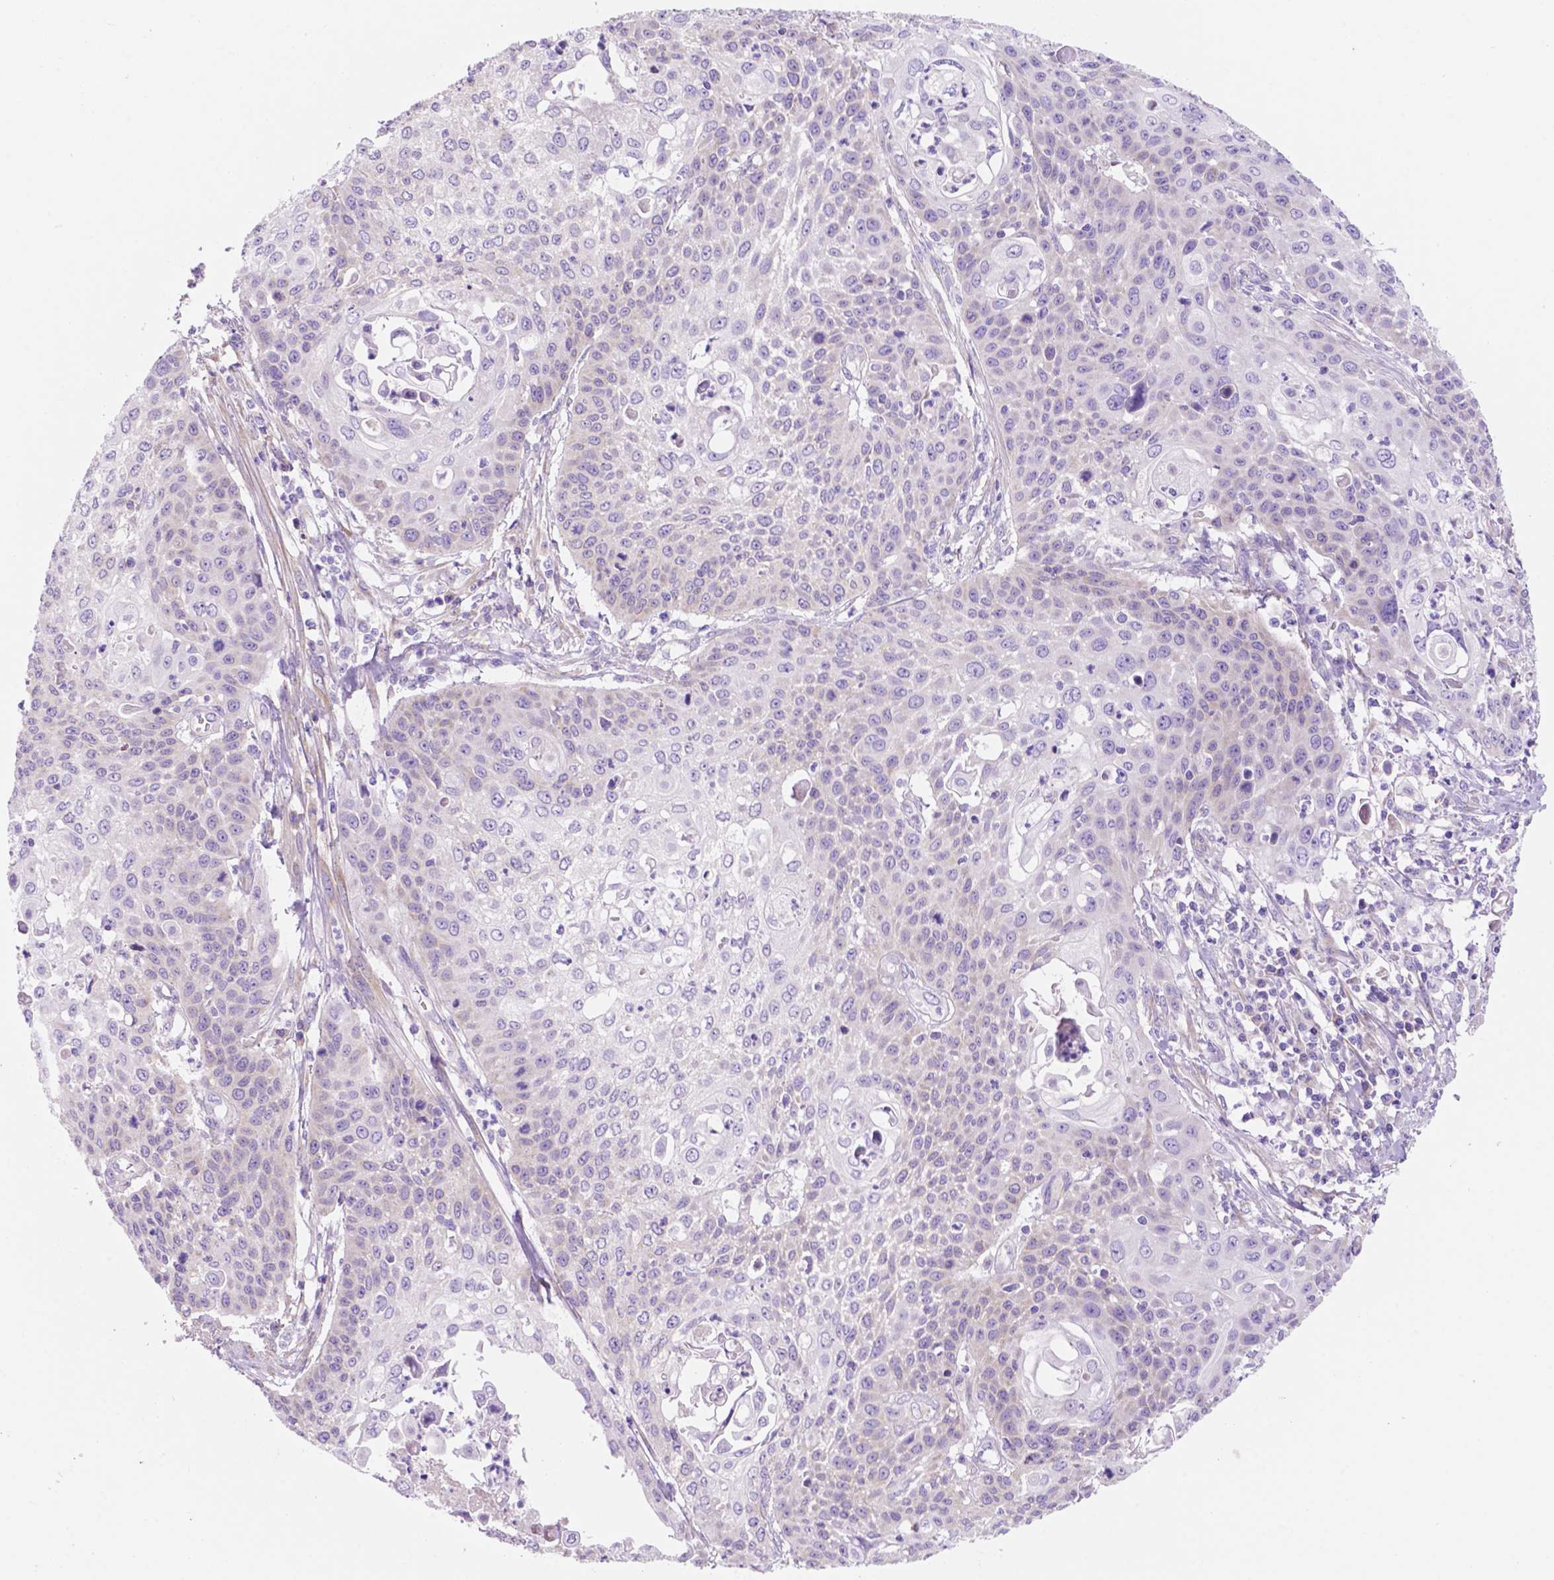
{"staining": {"intensity": "negative", "quantity": "none", "location": "none"}, "tissue": "cervical cancer", "cell_type": "Tumor cells", "image_type": "cancer", "snomed": [{"axis": "morphology", "description": "Squamous cell carcinoma, NOS"}, {"axis": "topography", "description": "Cervix"}], "caption": "DAB immunohistochemical staining of human cervical cancer demonstrates no significant expression in tumor cells.", "gene": "CEACAM7", "patient": {"sex": "female", "age": 65}}